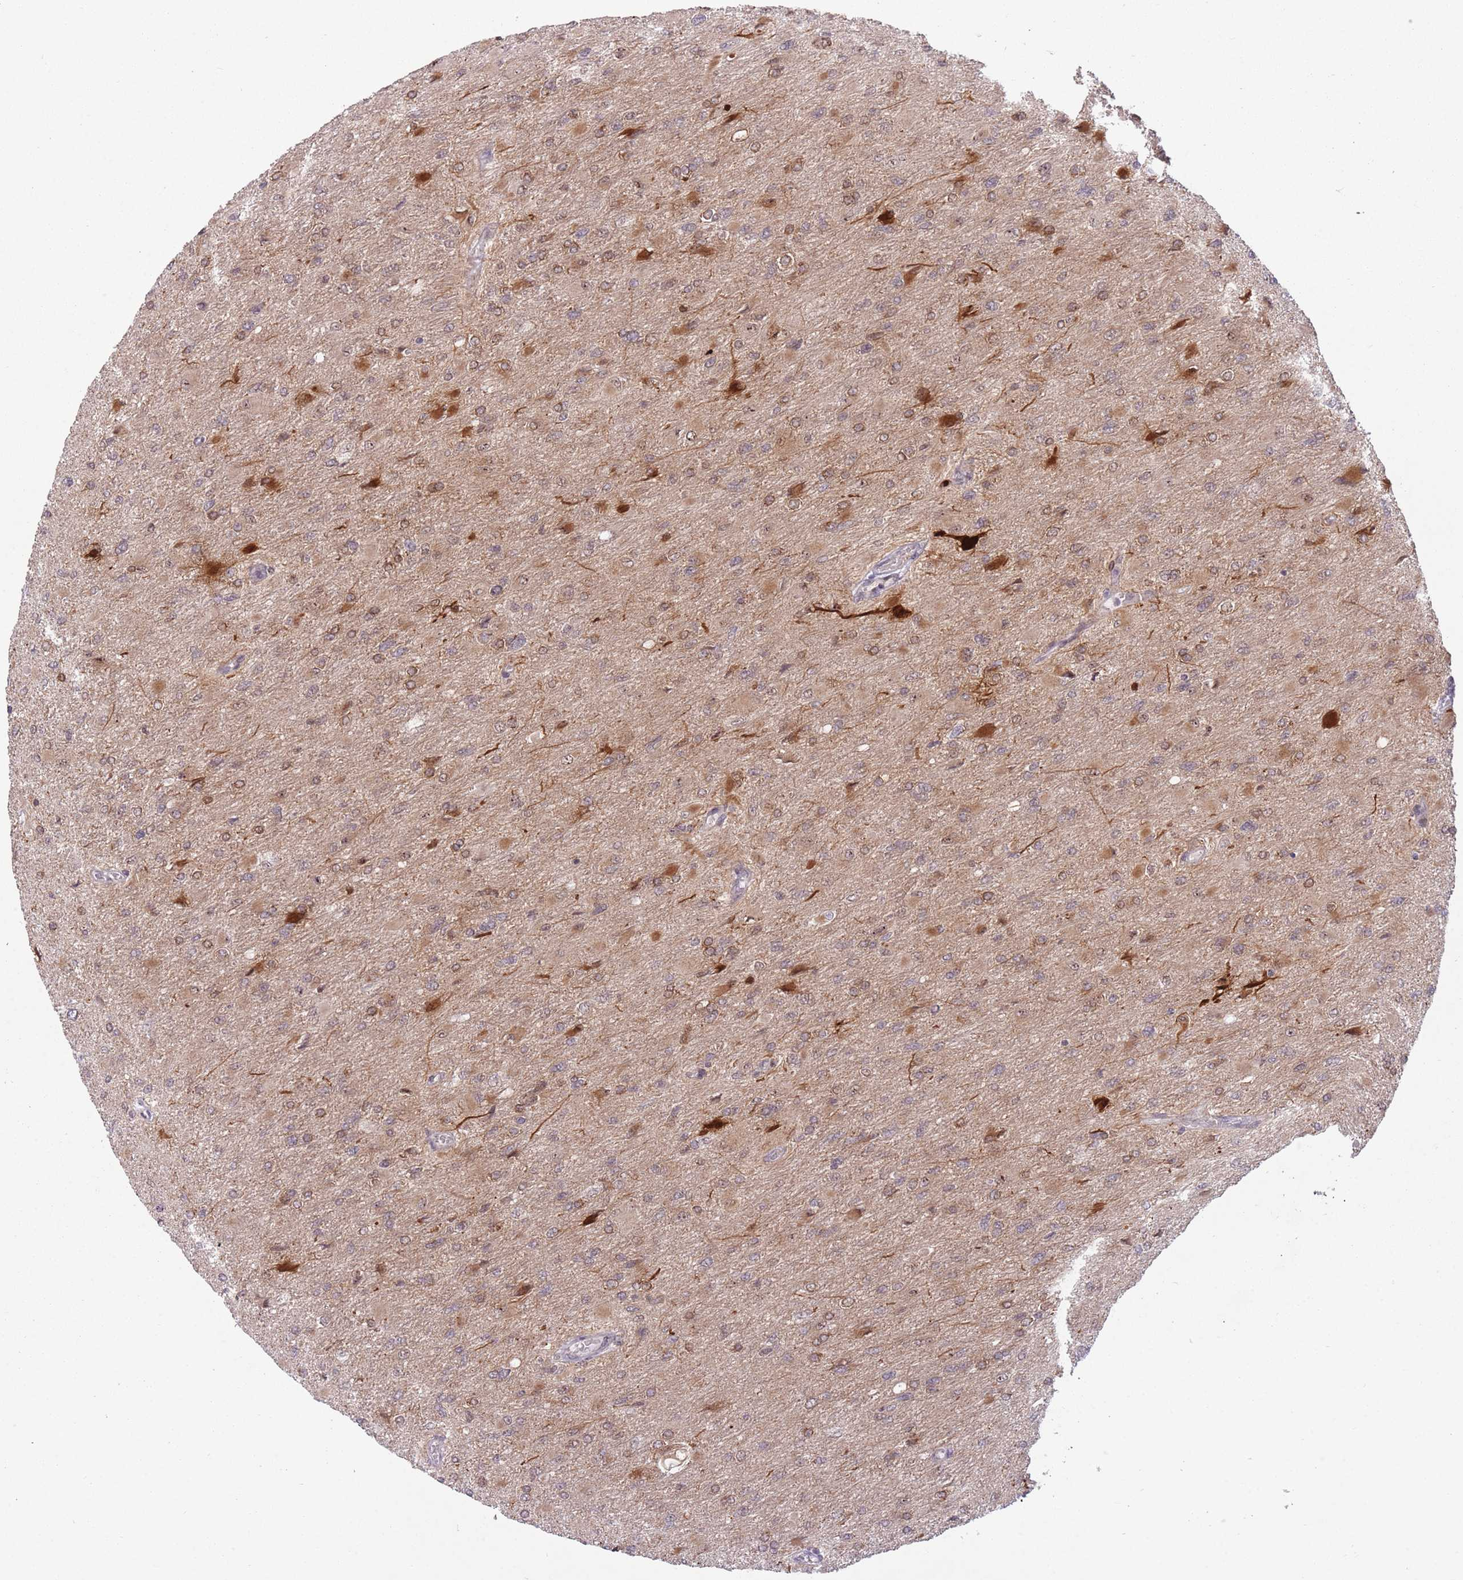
{"staining": {"intensity": "moderate", "quantity": ">75%", "location": "cytoplasmic/membranous,nuclear"}, "tissue": "glioma", "cell_type": "Tumor cells", "image_type": "cancer", "snomed": [{"axis": "morphology", "description": "Glioma, malignant, High grade"}, {"axis": "topography", "description": "Cerebral cortex"}], "caption": "About >75% of tumor cells in malignant glioma (high-grade) display moderate cytoplasmic/membranous and nuclear protein staining as visualized by brown immunohistochemical staining.", "gene": "DPYSL4", "patient": {"sex": "female", "age": 36}}